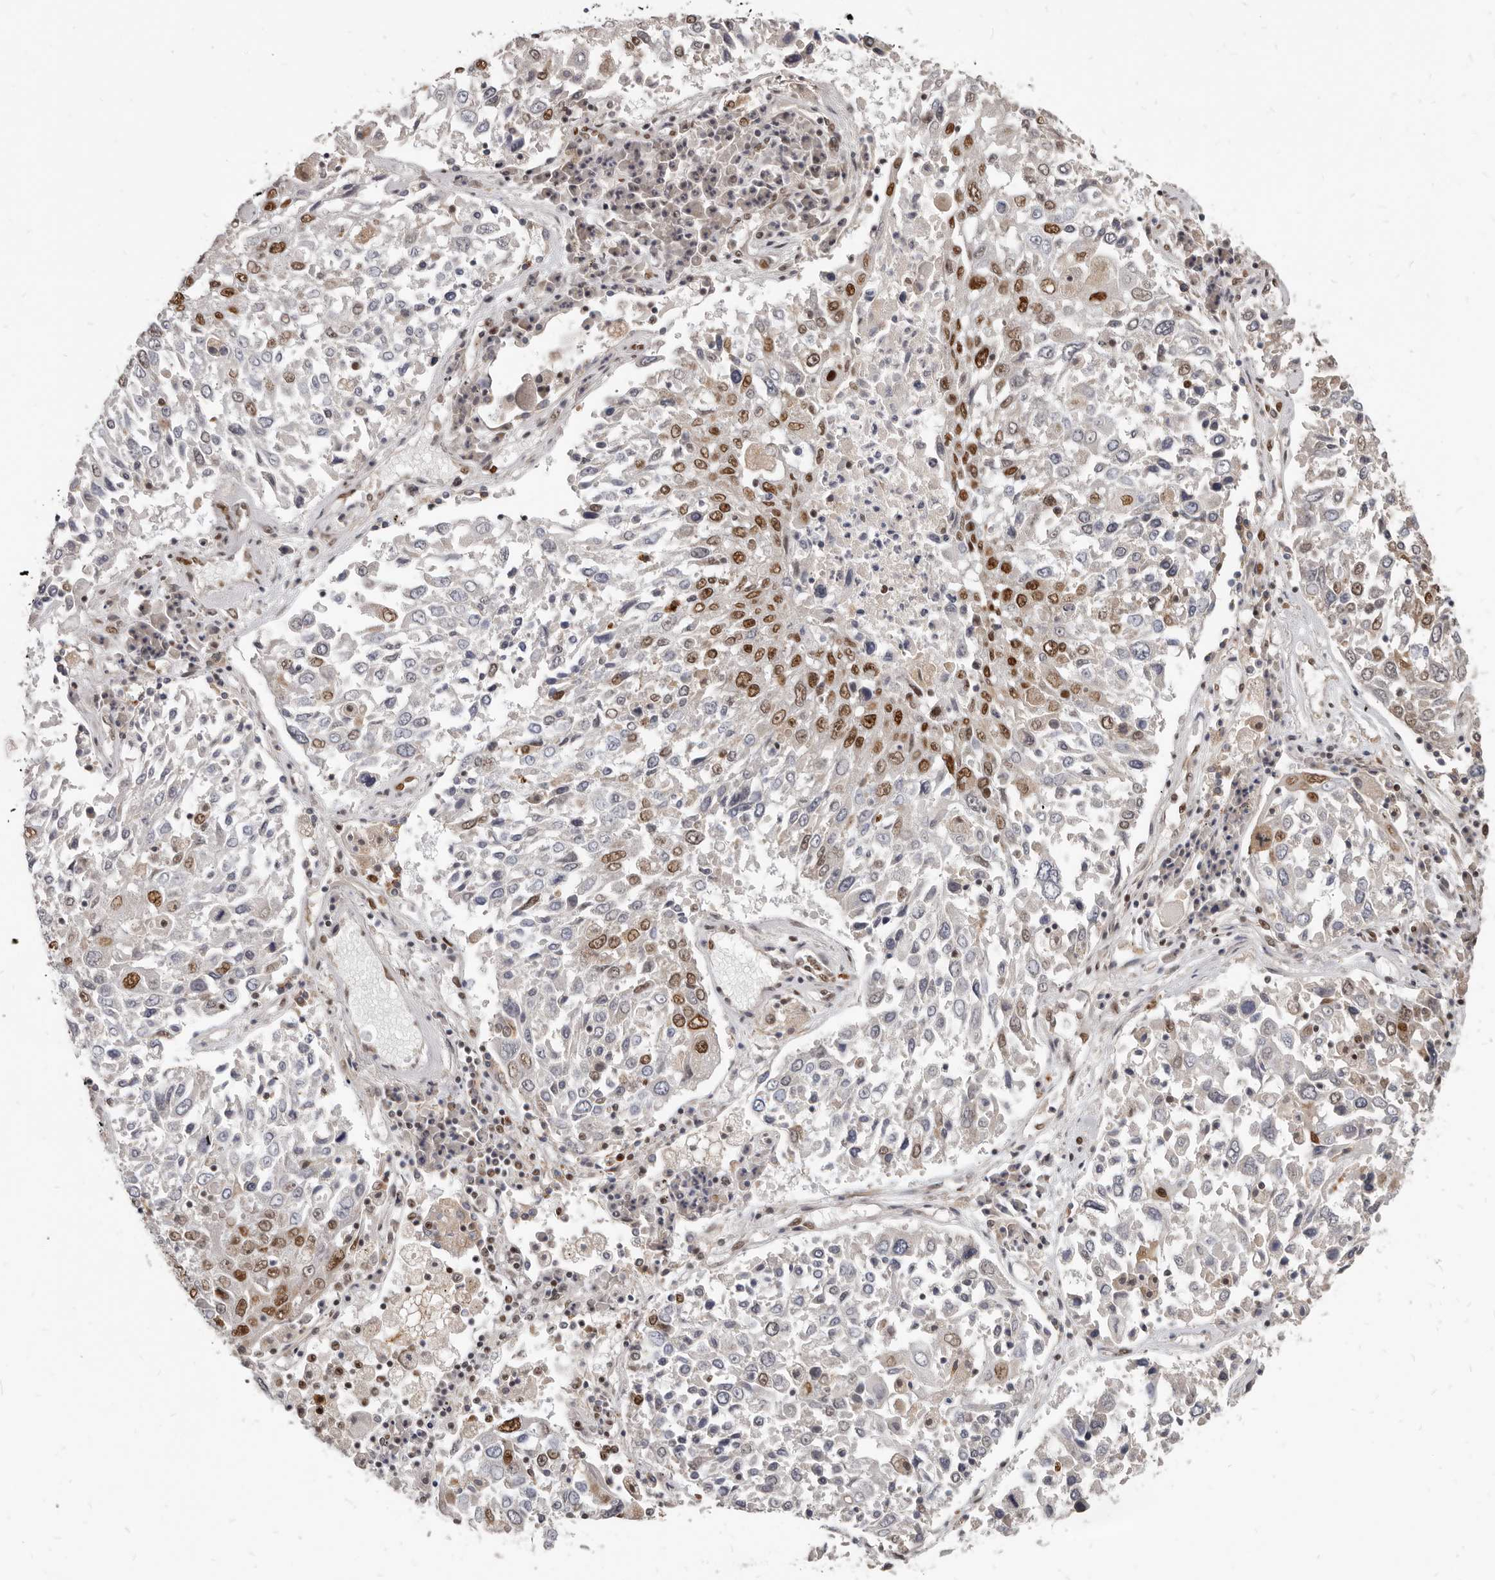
{"staining": {"intensity": "moderate", "quantity": "<25%", "location": "nuclear"}, "tissue": "lung cancer", "cell_type": "Tumor cells", "image_type": "cancer", "snomed": [{"axis": "morphology", "description": "Squamous cell carcinoma, NOS"}, {"axis": "topography", "description": "Lung"}], "caption": "Moderate nuclear expression is present in approximately <25% of tumor cells in squamous cell carcinoma (lung).", "gene": "ATF5", "patient": {"sex": "male", "age": 65}}